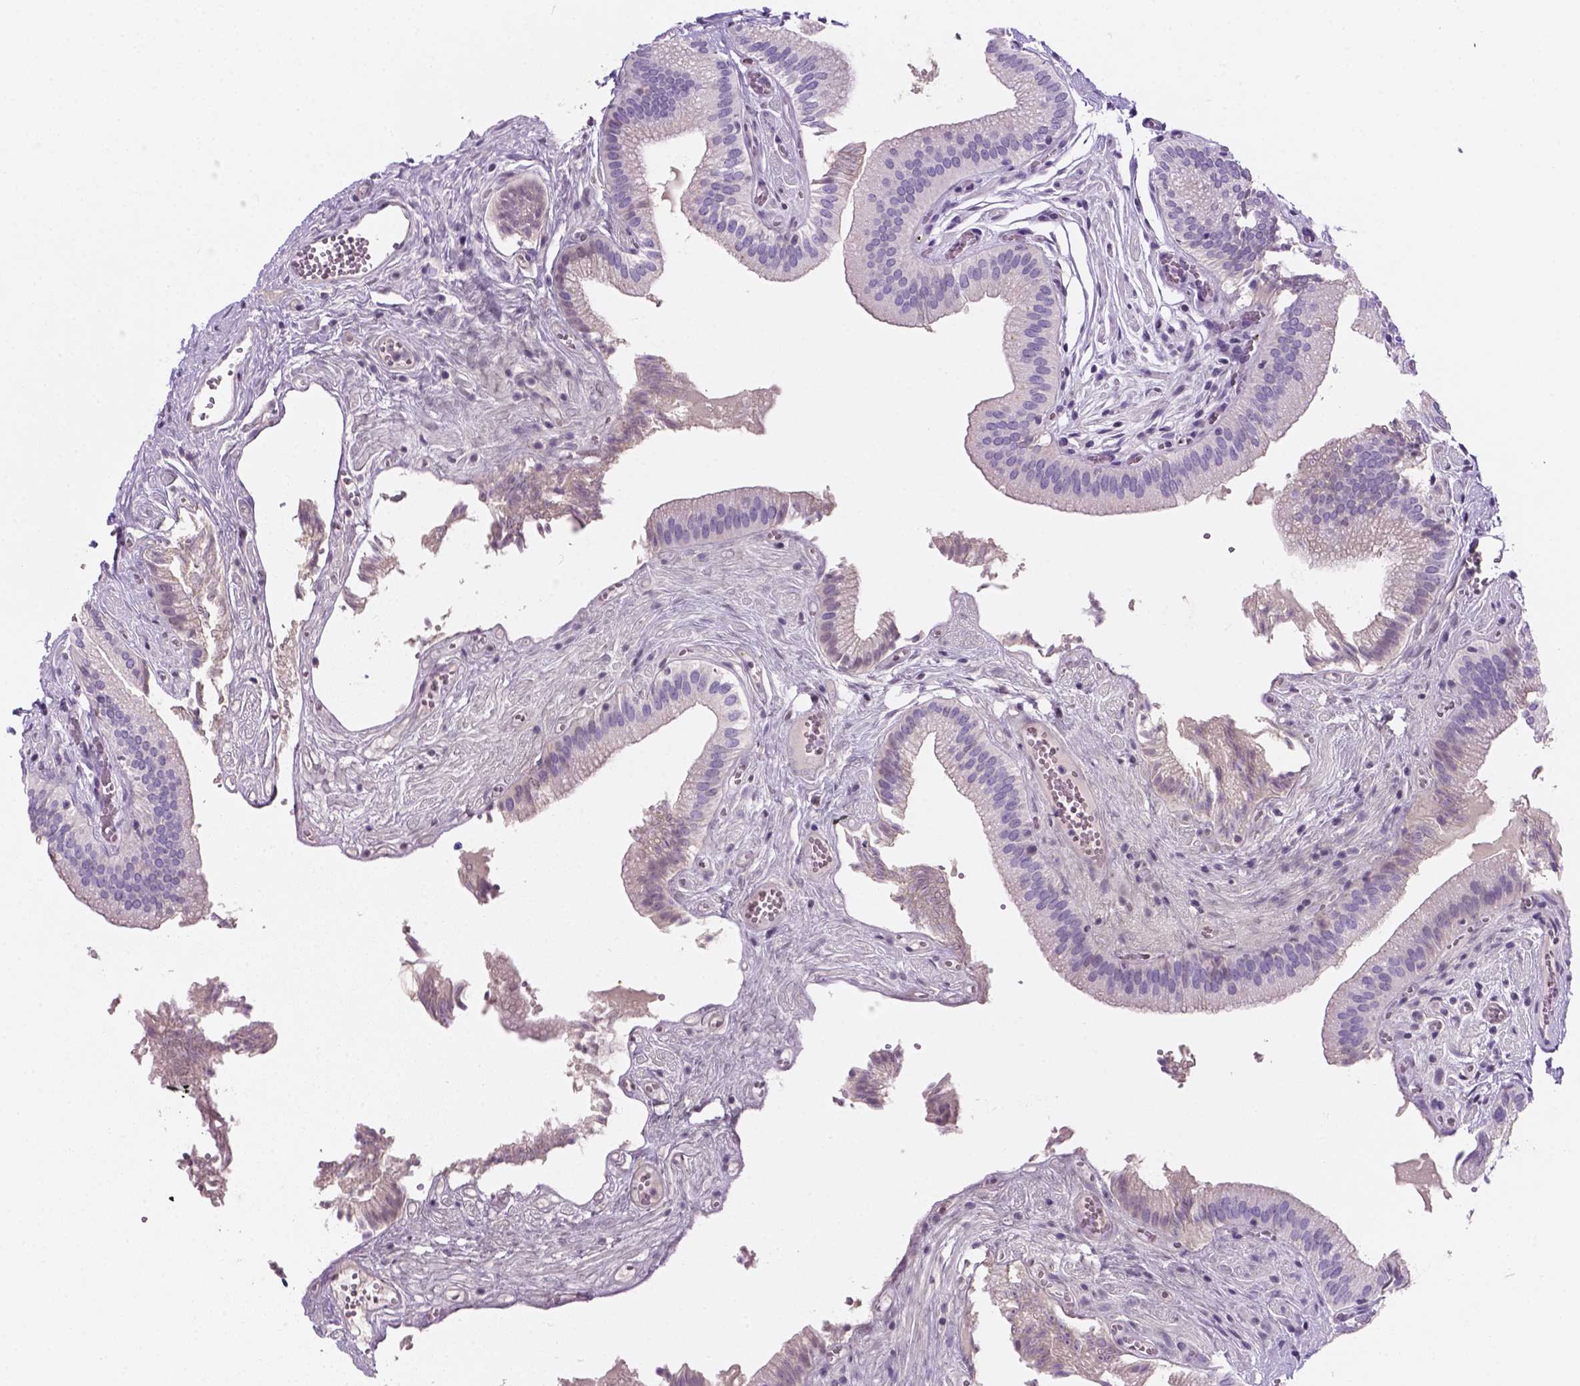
{"staining": {"intensity": "negative", "quantity": "none", "location": "none"}, "tissue": "gallbladder", "cell_type": "Glandular cells", "image_type": "normal", "snomed": [{"axis": "morphology", "description": "Normal tissue, NOS"}, {"axis": "topography", "description": "Gallbladder"}, {"axis": "topography", "description": "Peripheral nerve tissue"}], "caption": "Histopathology image shows no significant protein staining in glandular cells of benign gallbladder.", "gene": "EBLN2", "patient": {"sex": "male", "age": 17}}